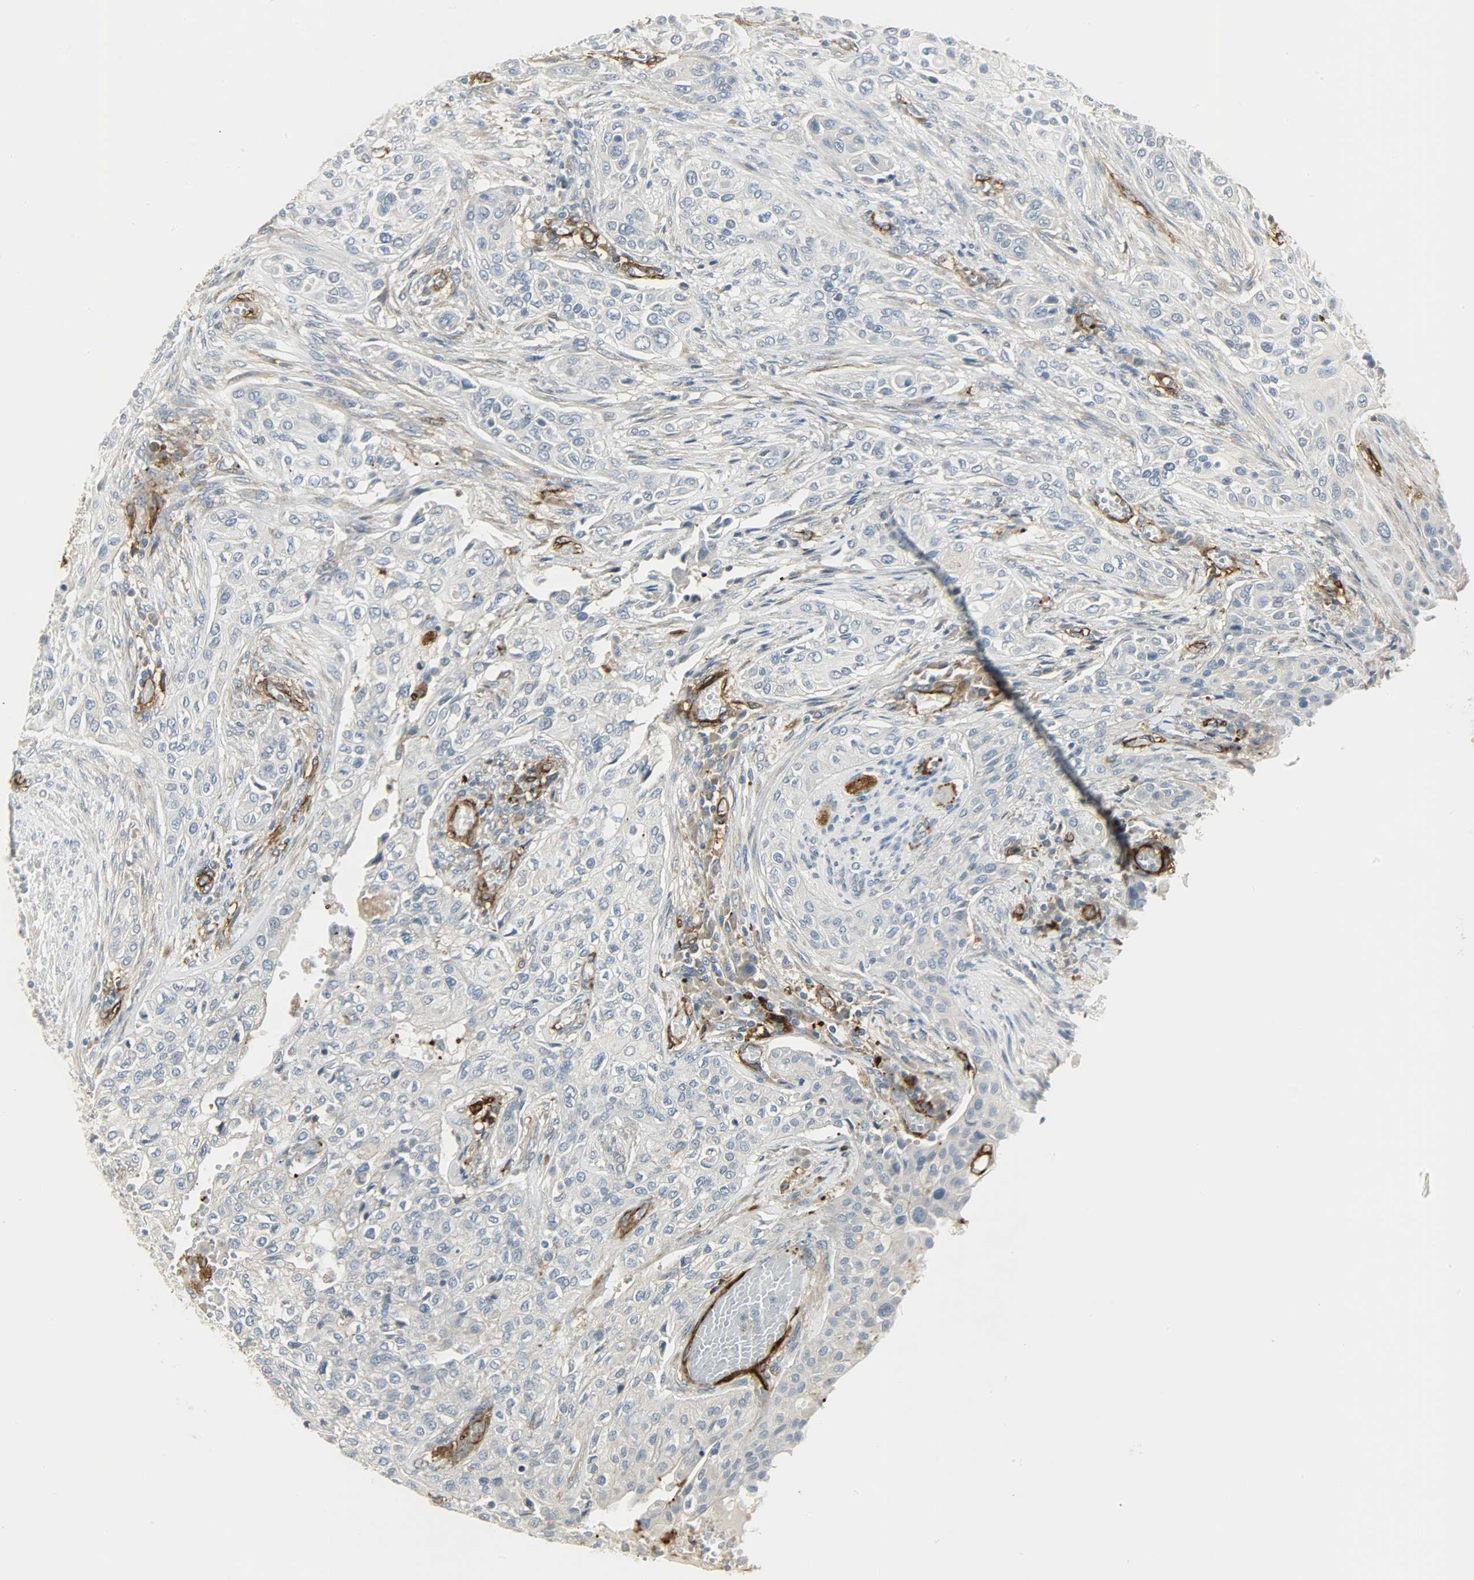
{"staining": {"intensity": "negative", "quantity": "none", "location": "none"}, "tissue": "urothelial cancer", "cell_type": "Tumor cells", "image_type": "cancer", "snomed": [{"axis": "morphology", "description": "Urothelial carcinoma, High grade"}, {"axis": "topography", "description": "Urinary bladder"}], "caption": "The photomicrograph reveals no significant staining in tumor cells of urothelial carcinoma (high-grade).", "gene": "ENPEP", "patient": {"sex": "male", "age": 74}}